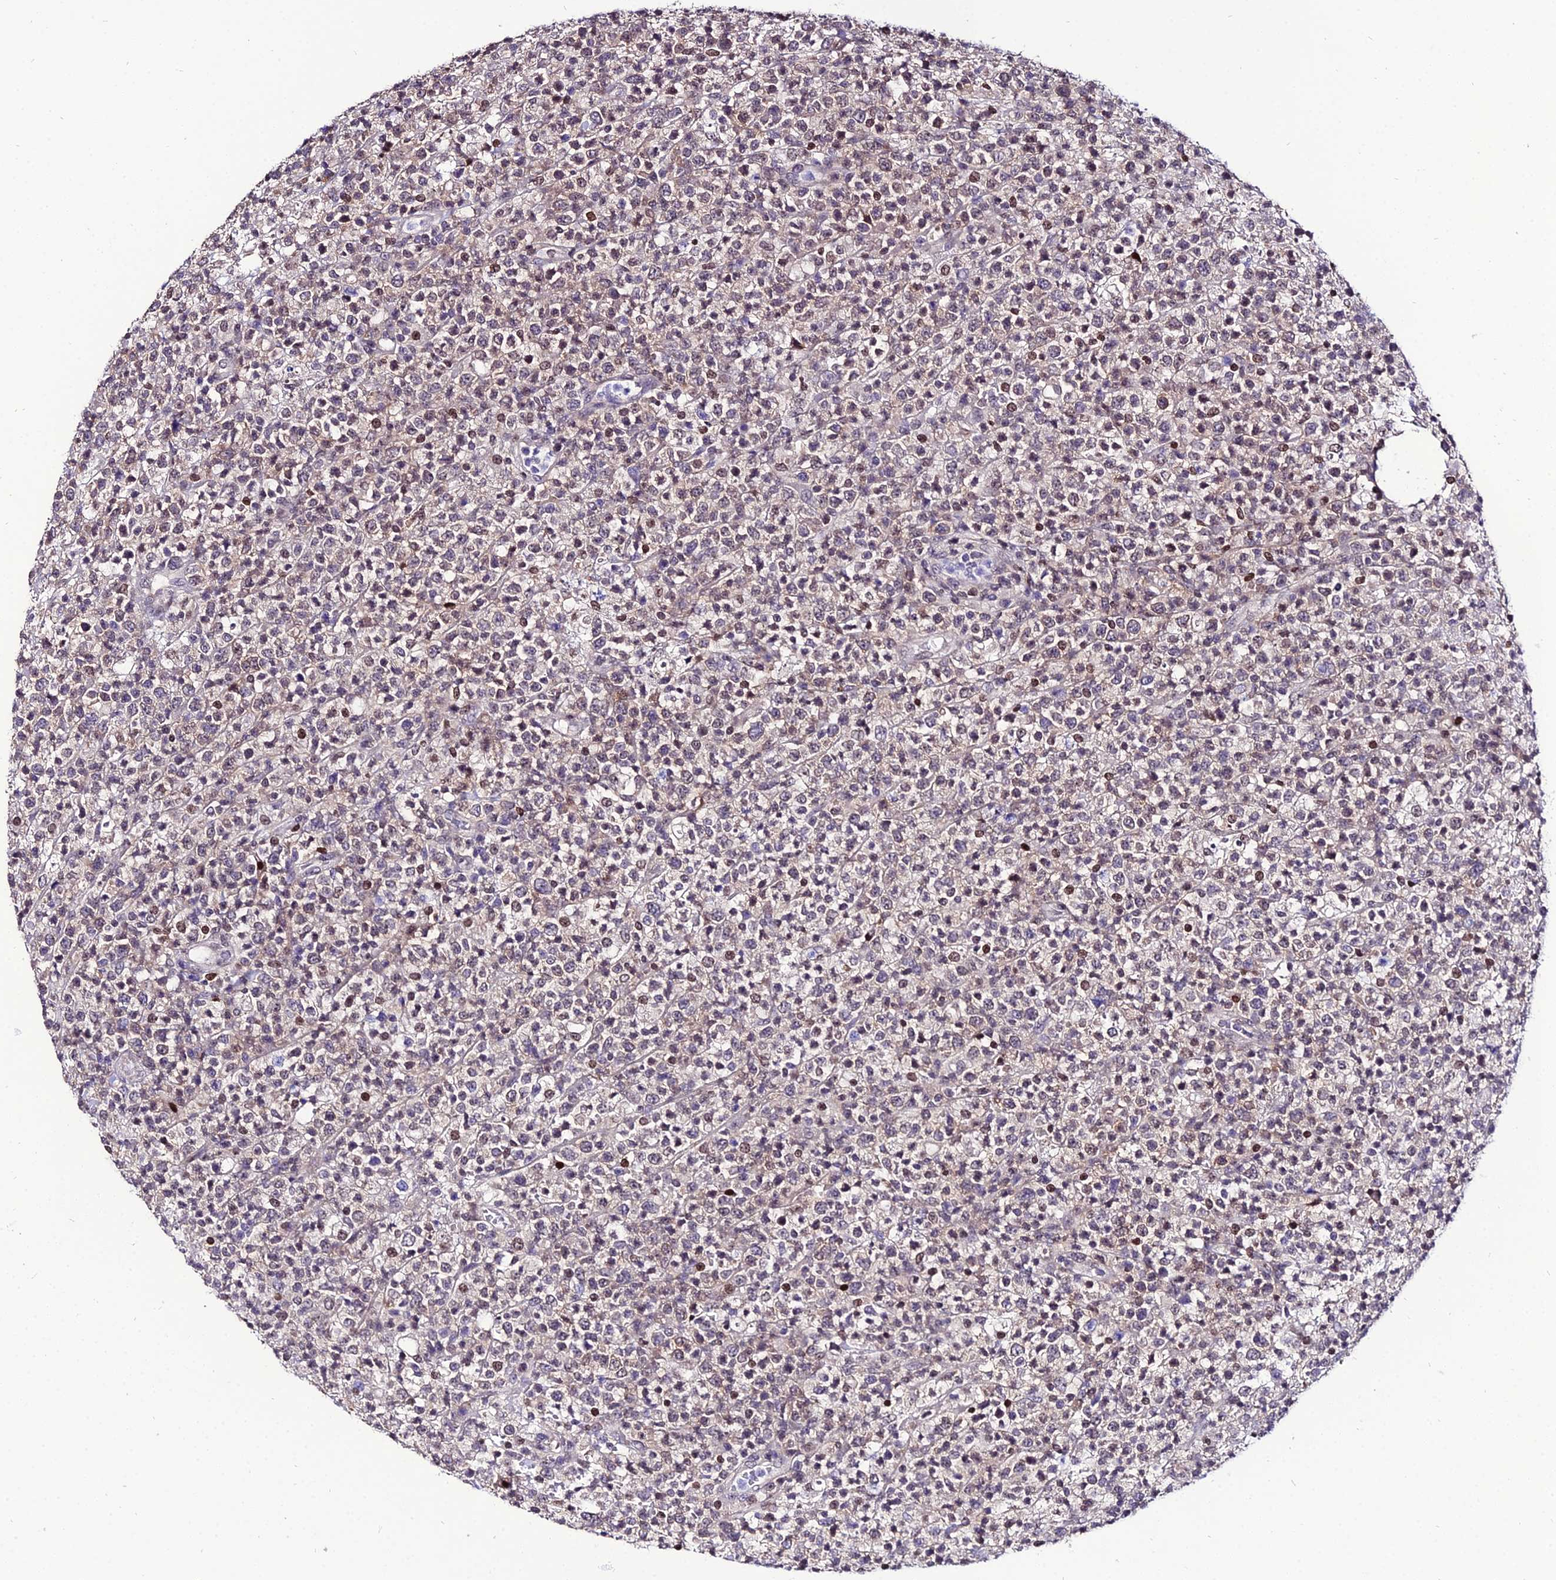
{"staining": {"intensity": "moderate", "quantity": "<25%", "location": "nuclear"}, "tissue": "lymphoma", "cell_type": "Tumor cells", "image_type": "cancer", "snomed": [{"axis": "morphology", "description": "Malignant lymphoma, non-Hodgkin's type, High grade"}, {"axis": "topography", "description": "Colon"}], "caption": "This is an image of IHC staining of lymphoma, which shows moderate expression in the nuclear of tumor cells.", "gene": "SHQ1", "patient": {"sex": "female", "age": 53}}